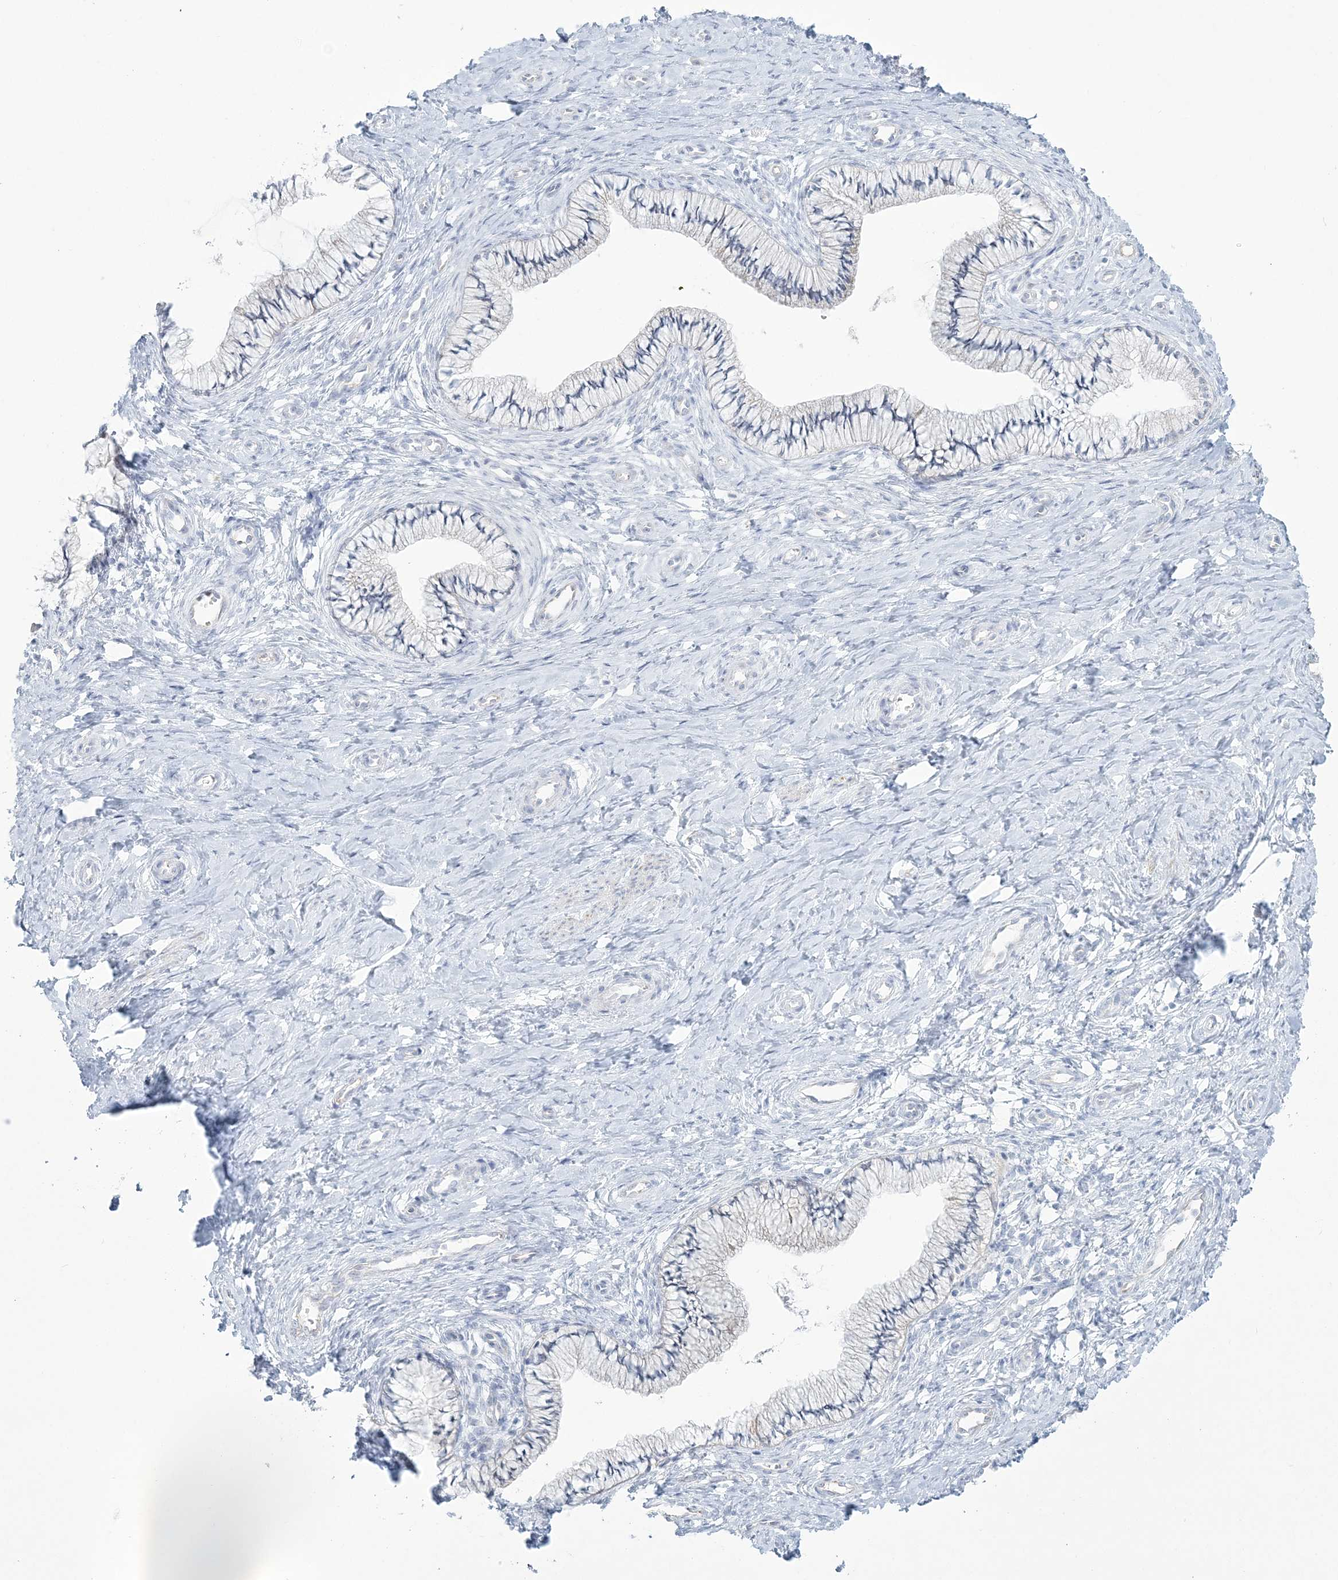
{"staining": {"intensity": "weak", "quantity": "<25%", "location": "cytoplasmic/membranous"}, "tissue": "cervix", "cell_type": "Glandular cells", "image_type": "normal", "snomed": [{"axis": "morphology", "description": "Normal tissue, NOS"}, {"axis": "topography", "description": "Cervix"}], "caption": "Immunohistochemical staining of normal cervix demonstrates no significant staining in glandular cells.", "gene": "ENSG00000288637", "patient": {"sex": "female", "age": 36}}